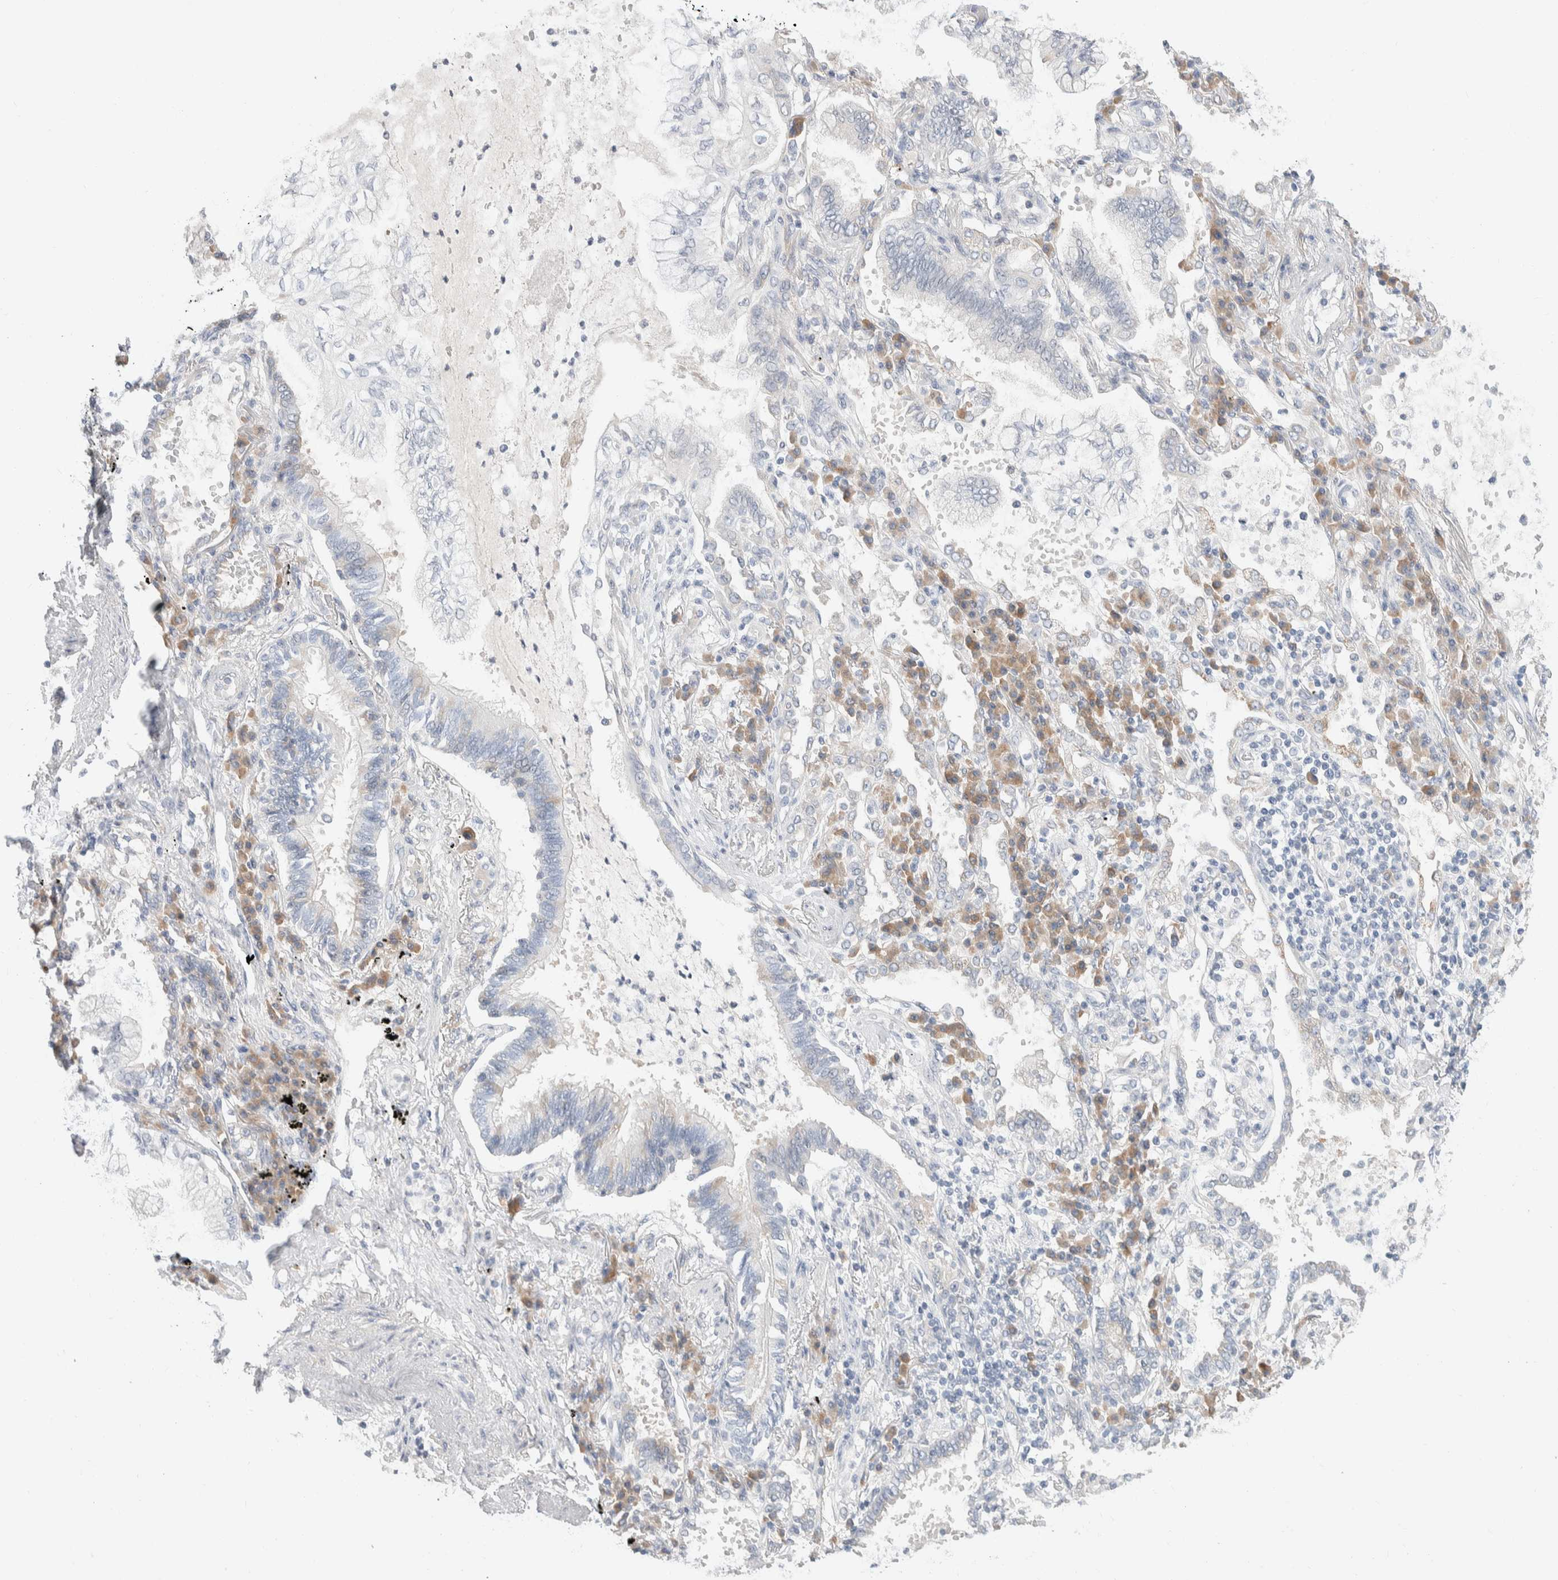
{"staining": {"intensity": "negative", "quantity": "none", "location": "none"}, "tissue": "lung cancer", "cell_type": "Tumor cells", "image_type": "cancer", "snomed": [{"axis": "morphology", "description": "Adenocarcinoma, NOS"}, {"axis": "topography", "description": "Lung"}], "caption": "The immunohistochemistry (IHC) image has no significant expression in tumor cells of adenocarcinoma (lung) tissue.", "gene": "RUSF1", "patient": {"sex": "female", "age": 70}}